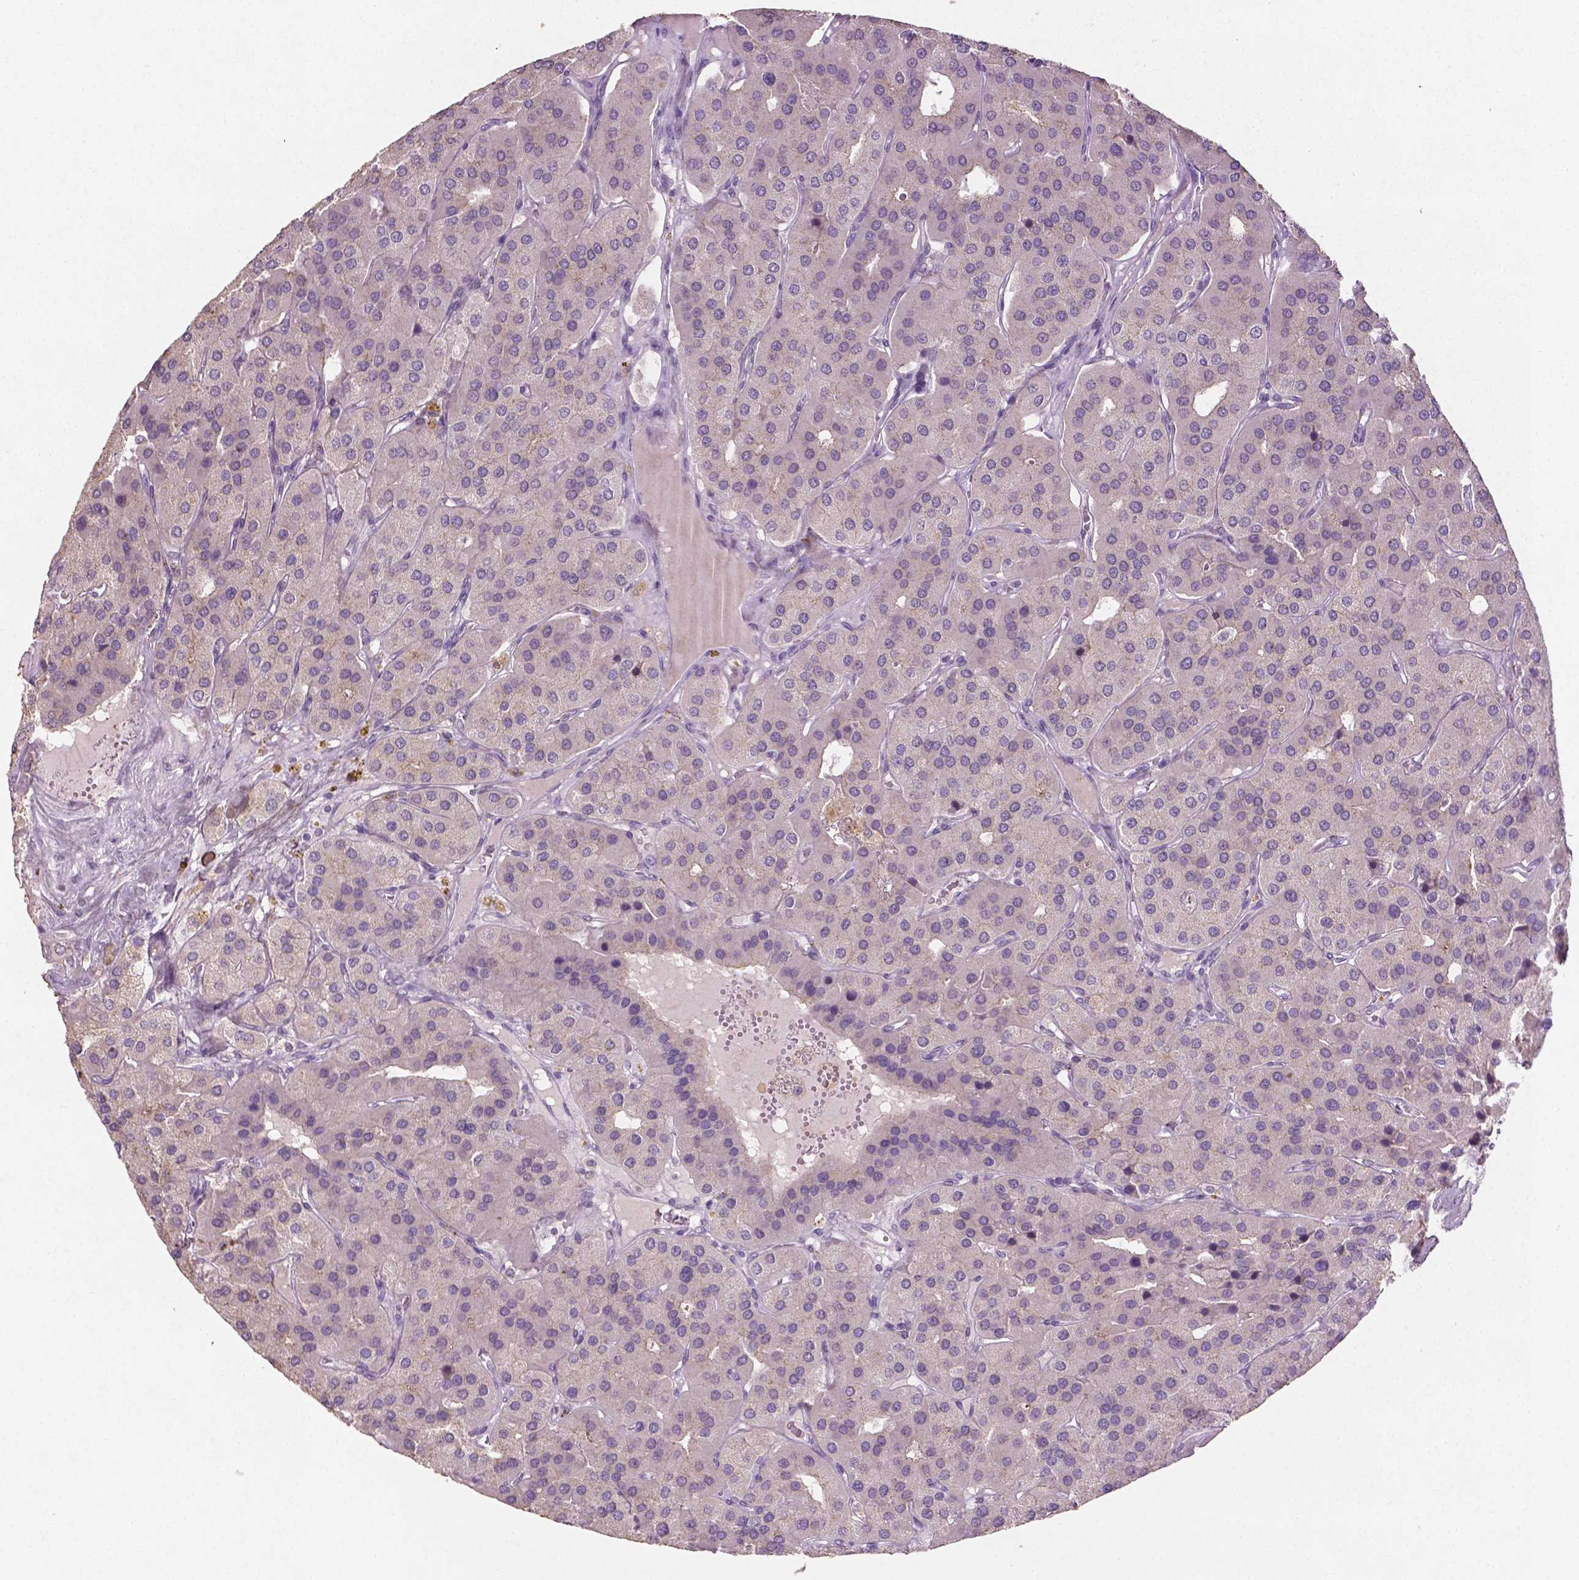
{"staining": {"intensity": "negative", "quantity": "none", "location": "none"}, "tissue": "parathyroid gland", "cell_type": "Glandular cells", "image_type": "normal", "snomed": [{"axis": "morphology", "description": "Normal tissue, NOS"}, {"axis": "morphology", "description": "Adenoma, NOS"}, {"axis": "topography", "description": "Parathyroid gland"}], "caption": "IHC micrograph of benign human parathyroid gland stained for a protein (brown), which exhibits no positivity in glandular cells.", "gene": "DLG2", "patient": {"sex": "female", "age": 86}}